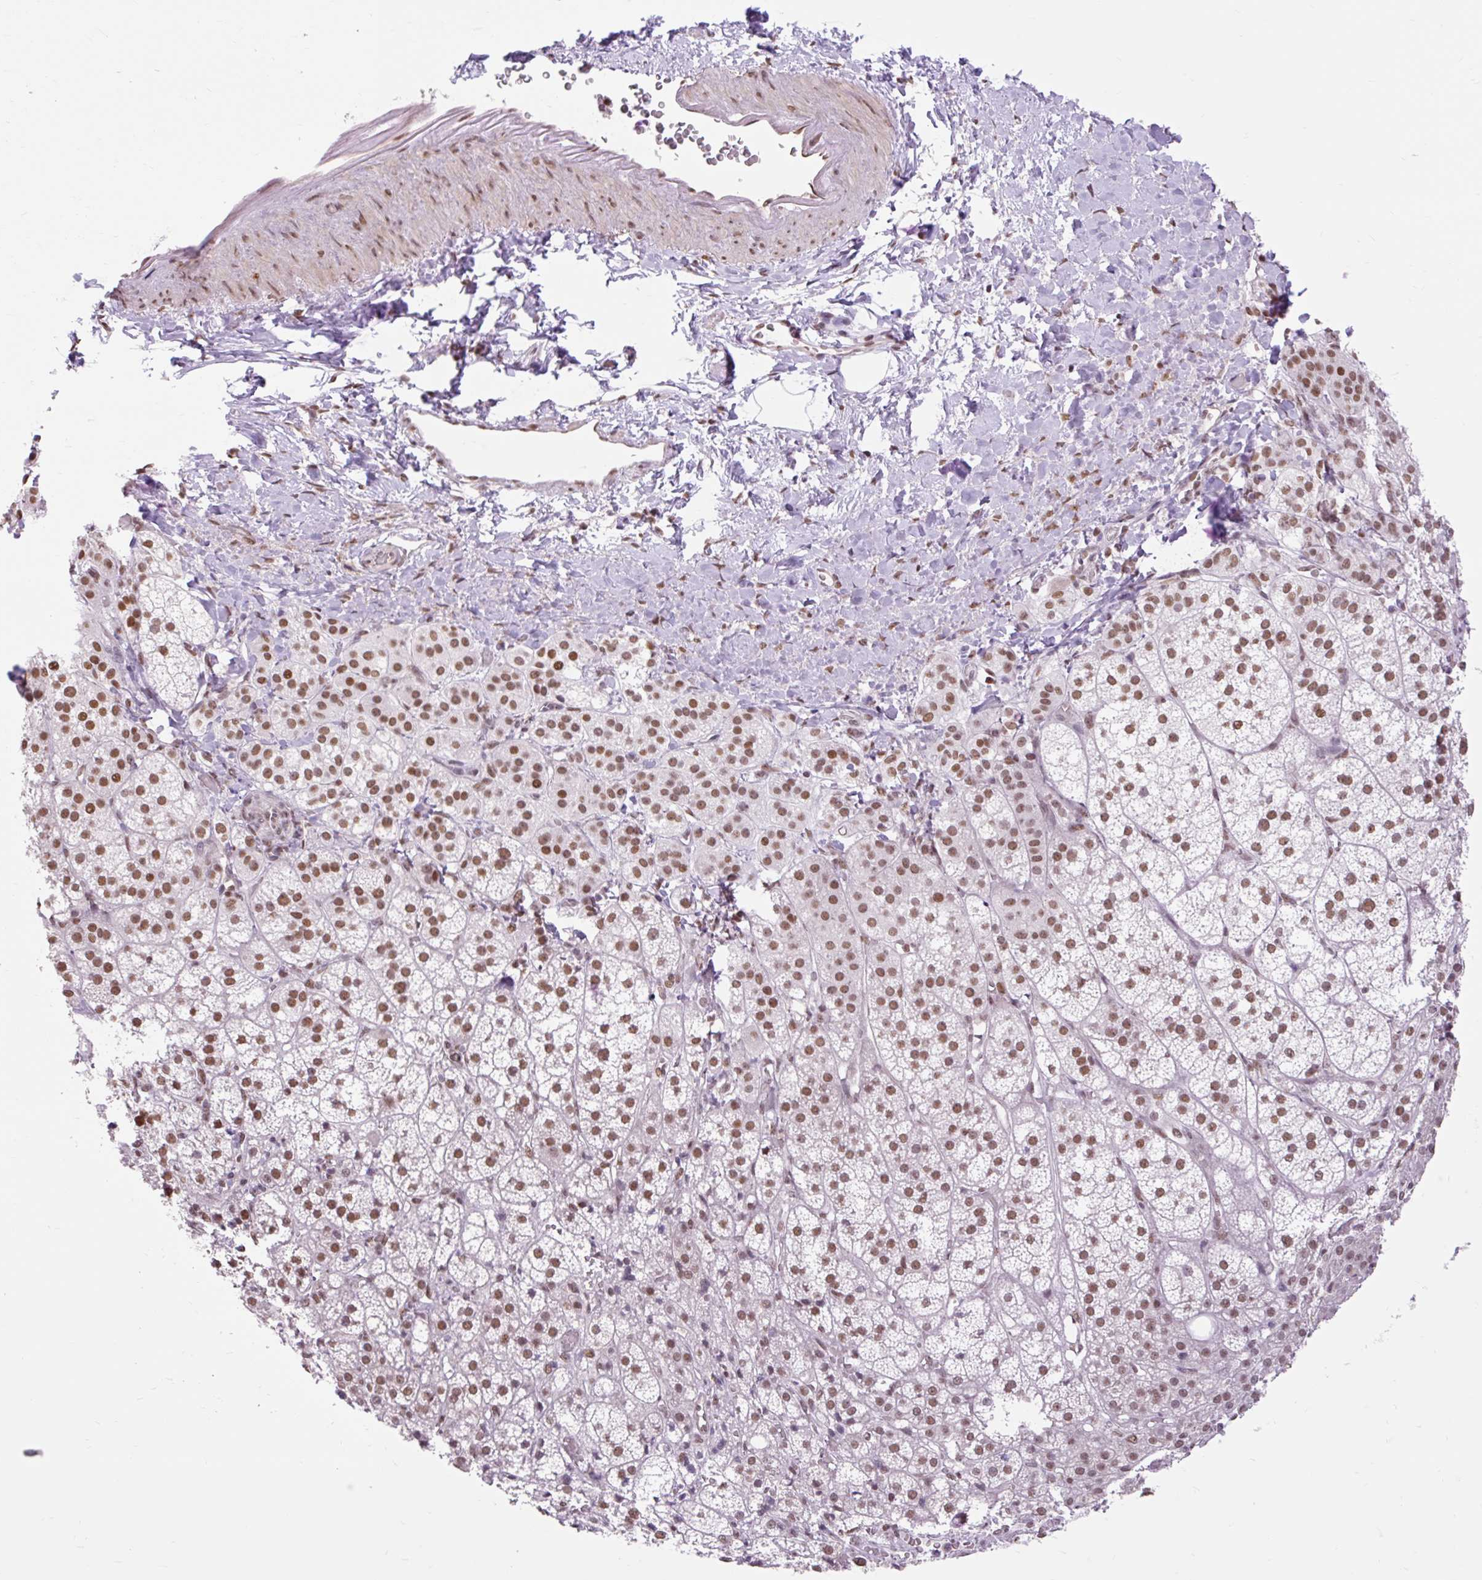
{"staining": {"intensity": "moderate", "quantity": ">75%", "location": "nuclear"}, "tissue": "adrenal gland", "cell_type": "Glandular cells", "image_type": "normal", "snomed": [{"axis": "morphology", "description": "Normal tissue, NOS"}, {"axis": "topography", "description": "Adrenal gland"}], "caption": "Moderate nuclear staining is seen in about >75% of glandular cells in benign adrenal gland.", "gene": "ENSG00000261832", "patient": {"sex": "female", "age": 60}}